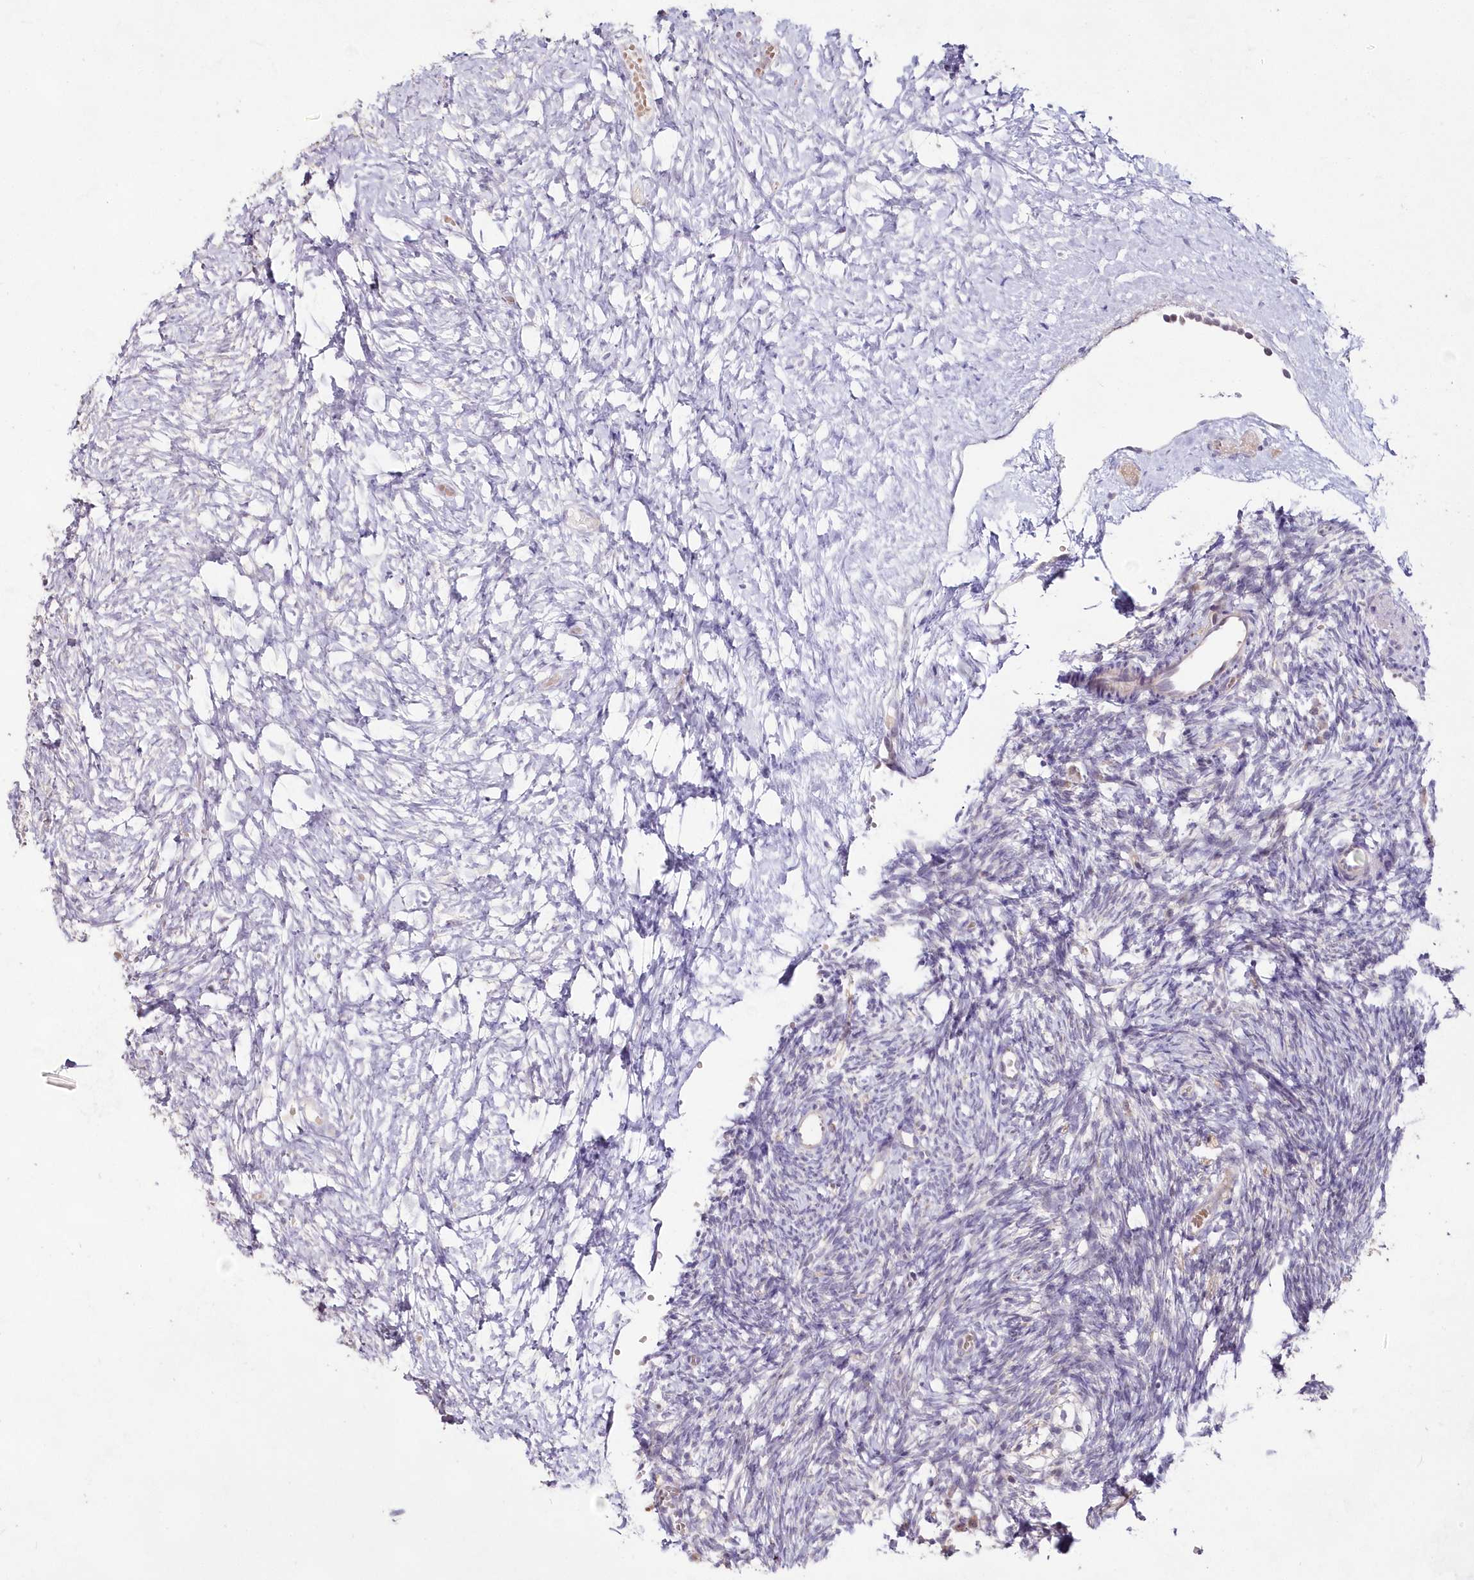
{"staining": {"intensity": "weak", "quantity": ">75%", "location": "cytoplasmic/membranous"}, "tissue": "ovary", "cell_type": "Follicle cells", "image_type": "normal", "snomed": [{"axis": "morphology", "description": "Normal tissue, NOS"}, {"axis": "topography", "description": "Ovary"}], "caption": "A high-resolution micrograph shows immunohistochemistry (IHC) staining of normal ovary, which exhibits weak cytoplasmic/membranous positivity in approximately >75% of follicle cells.", "gene": "IMPA1", "patient": {"sex": "female", "age": 35}}